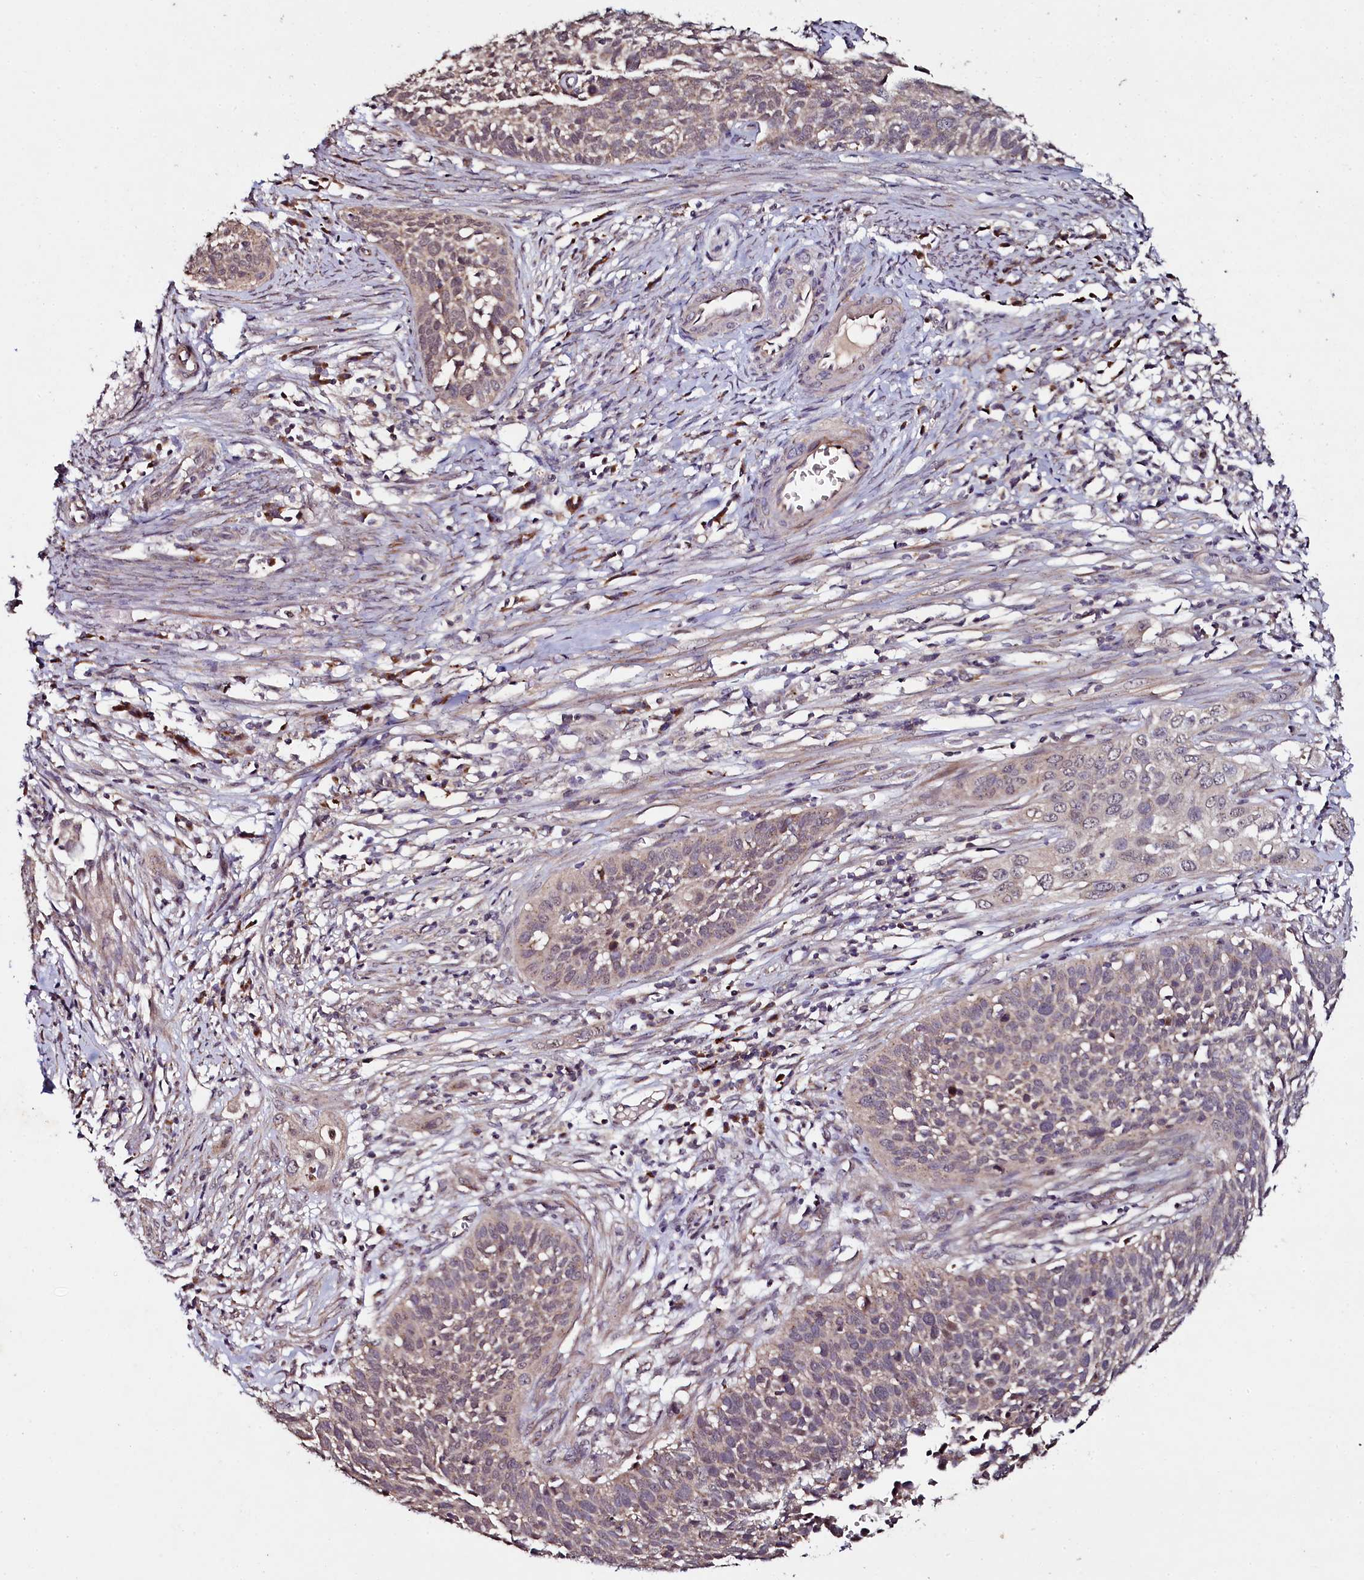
{"staining": {"intensity": "weak", "quantity": "25%-75%", "location": "cytoplasmic/membranous"}, "tissue": "cervical cancer", "cell_type": "Tumor cells", "image_type": "cancer", "snomed": [{"axis": "morphology", "description": "Squamous cell carcinoma, NOS"}, {"axis": "topography", "description": "Cervix"}], "caption": "Cervical squamous cell carcinoma was stained to show a protein in brown. There is low levels of weak cytoplasmic/membranous staining in approximately 25%-75% of tumor cells.", "gene": "SEC24C", "patient": {"sex": "female", "age": 34}}